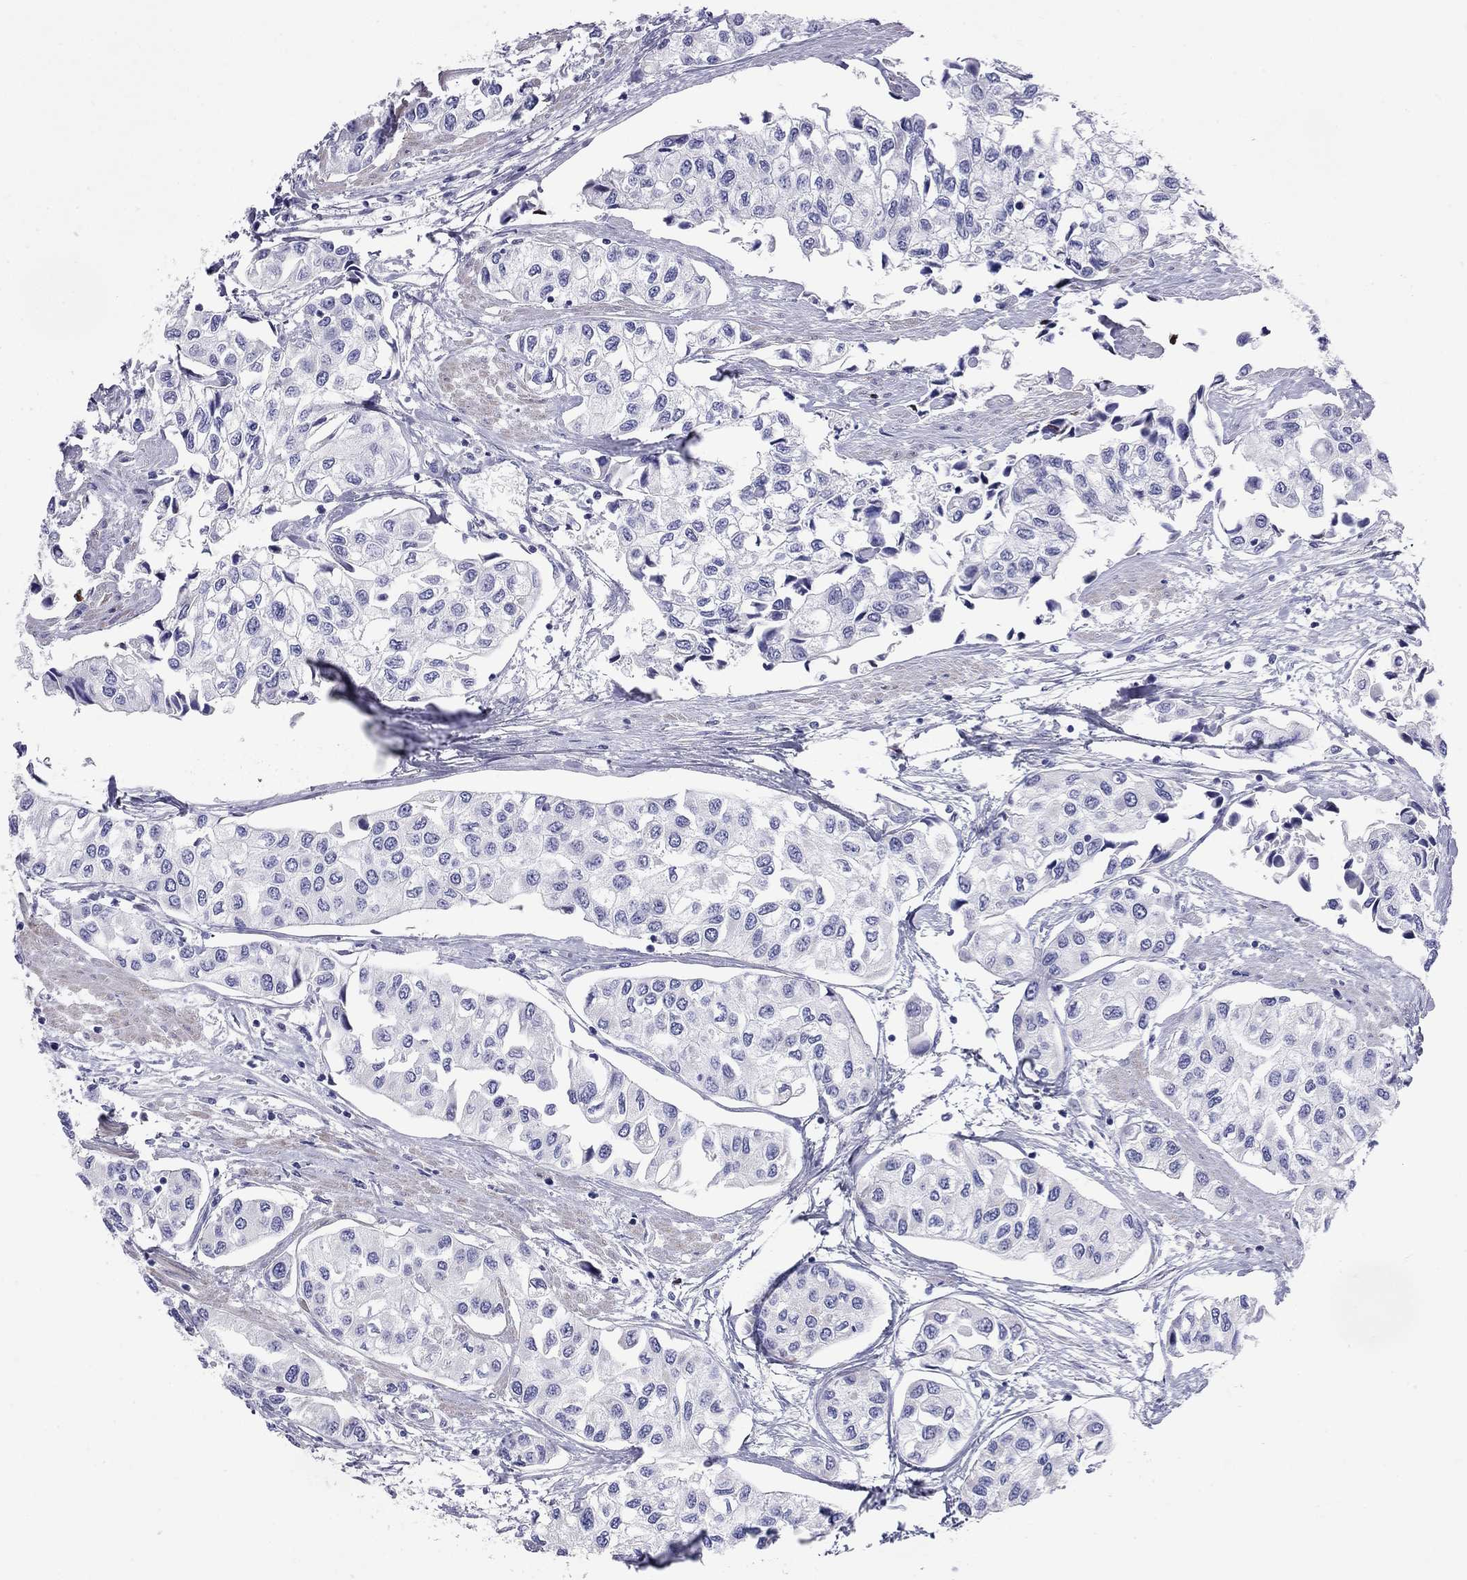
{"staining": {"intensity": "negative", "quantity": "none", "location": "none"}, "tissue": "urothelial cancer", "cell_type": "Tumor cells", "image_type": "cancer", "snomed": [{"axis": "morphology", "description": "Urothelial carcinoma, High grade"}, {"axis": "topography", "description": "Urinary bladder"}], "caption": "IHC image of neoplastic tissue: human urothelial cancer stained with DAB shows no significant protein staining in tumor cells.", "gene": "CMYA5", "patient": {"sex": "male", "age": 73}}